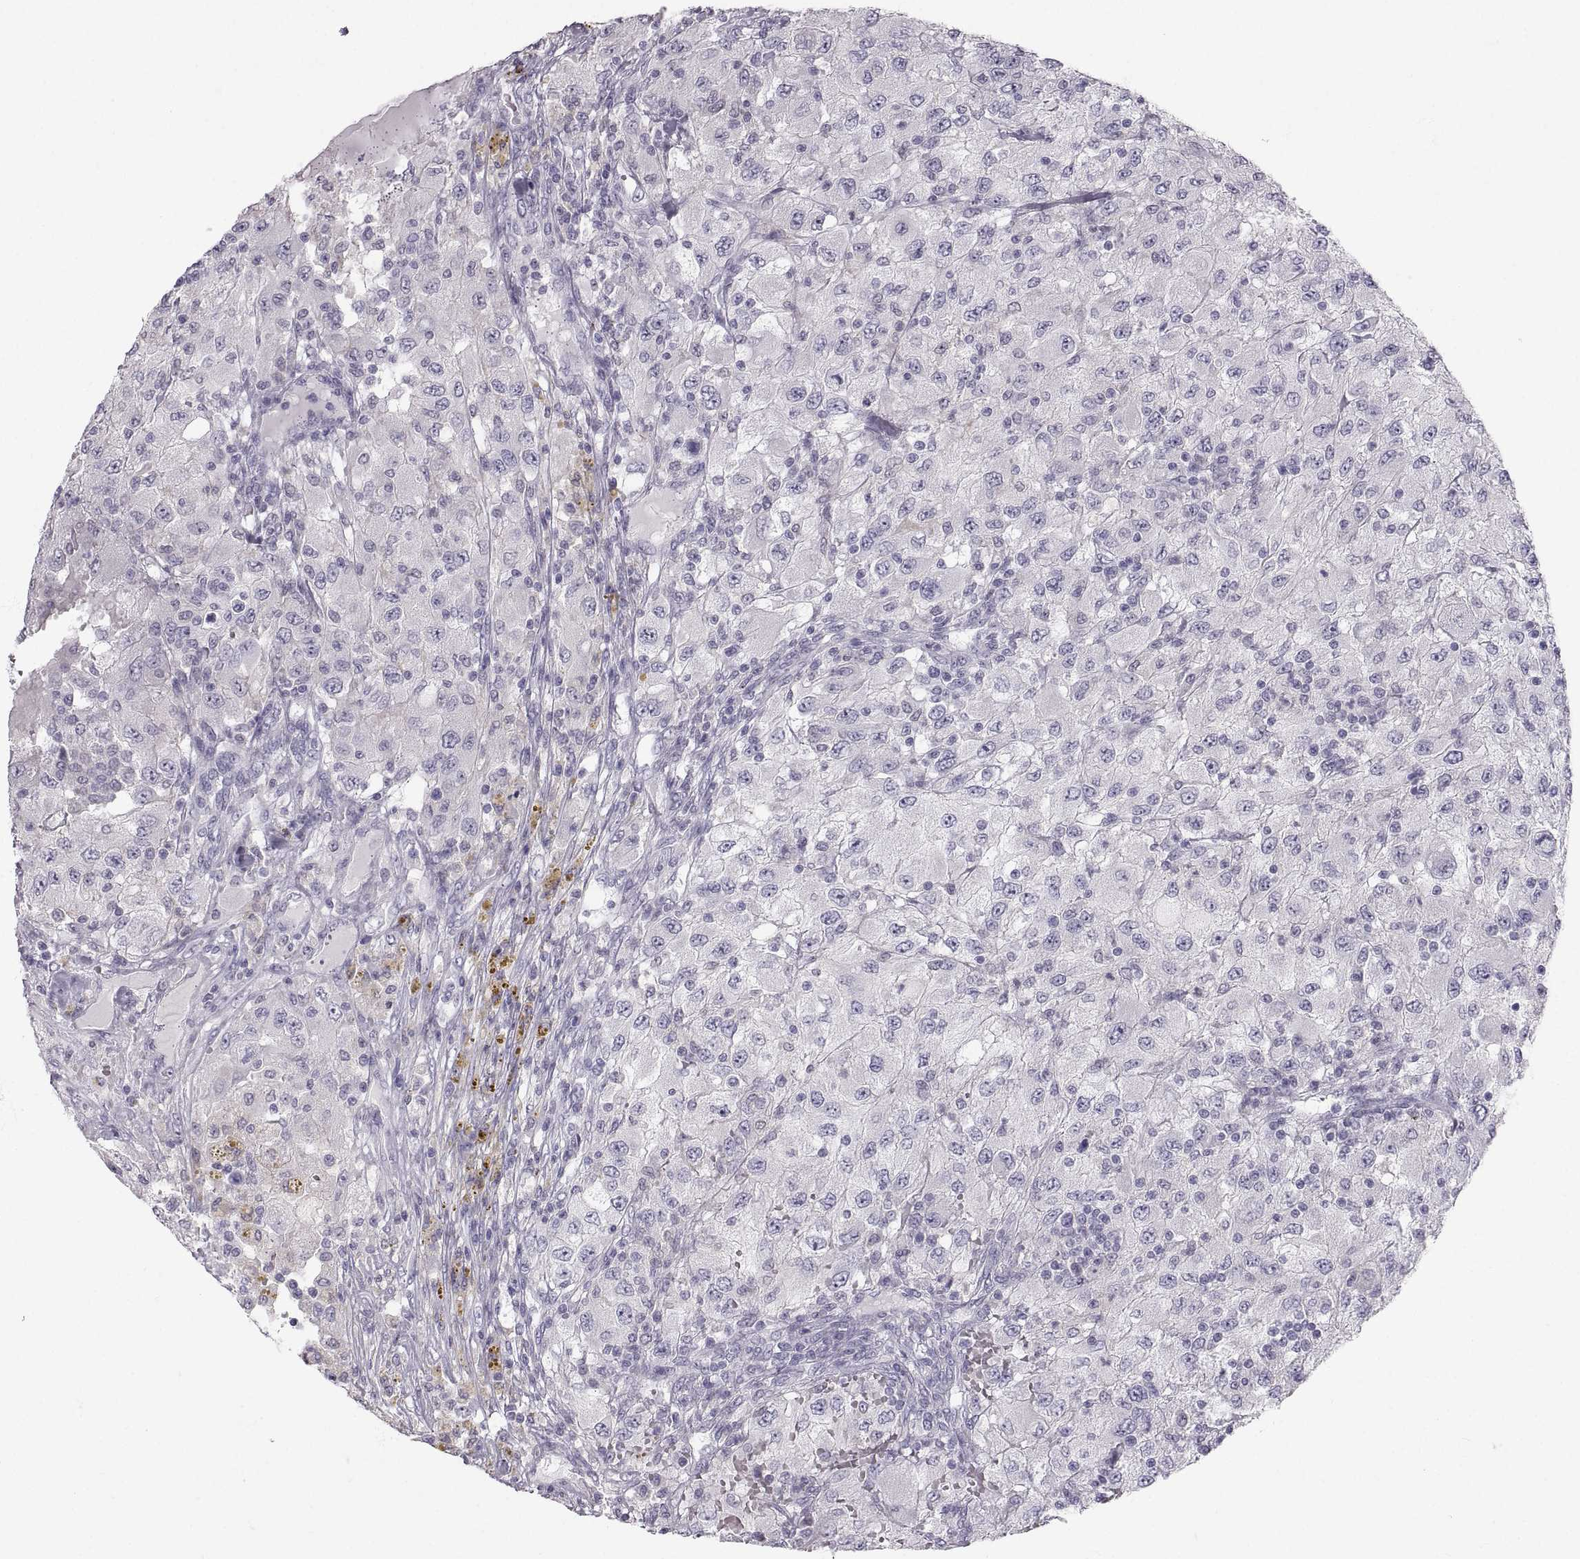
{"staining": {"intensity": "negative", "quantity": "none", "location": "none"}, "tissue": "renal cancer", "cell_type": "Tumor cells", "image_type": "cancer", "snomed": [{"axis": "morphology", "description": "Adenocarcinoma, NOS"}, {"axis": "topography", "description": "Kidney"}], "caption": "Immunohistochemistry of adenocarcinoma (renal) demonstrates no positivity in tumor cells.", "gene": "ZNF185", "patient": {"sex": "female", "age": 67}}